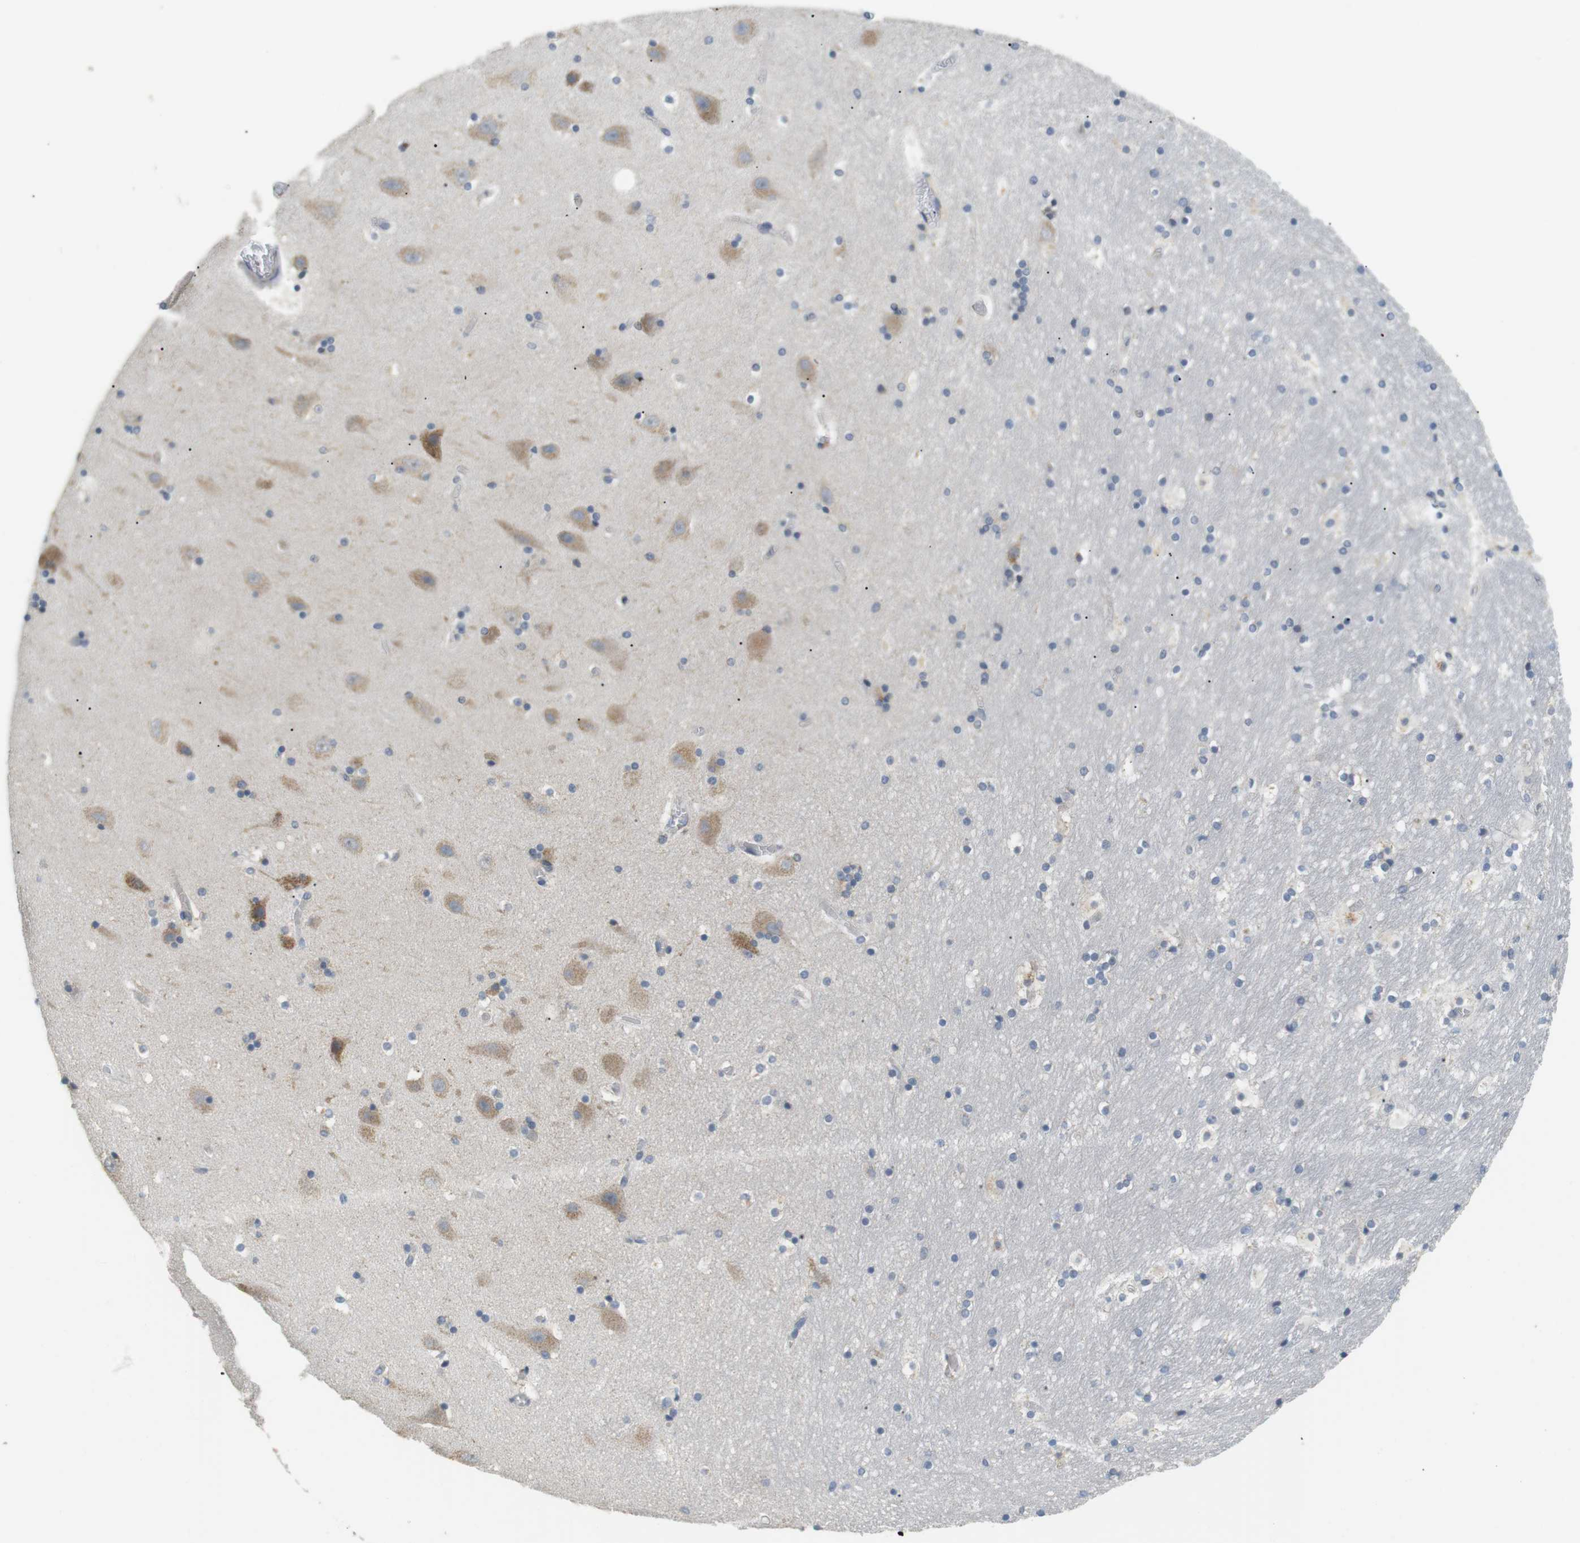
{"staining": {"intensity": "negative", "quantity": "none", "location": "none"}, "tissue": "hippocampus", "cell_type": "Glial cells", "image_type": "normal", "snomed": [{"axis": "morphology", "description": "Normal tissue, NOS"}, {"axis": "topography", "description": "Hippocampus"}], "caption": "Glial cells show no significant protein expression in benign hippocampus. Brightfield microscopy of immunohistochemistry stained with DAB (3,3'-diaminobenzidine) (brown) and hematoxylin (blue), captured at high magnification.", "gene": "TMEM200A", "patient": {"sex": "male", "age": 45}}